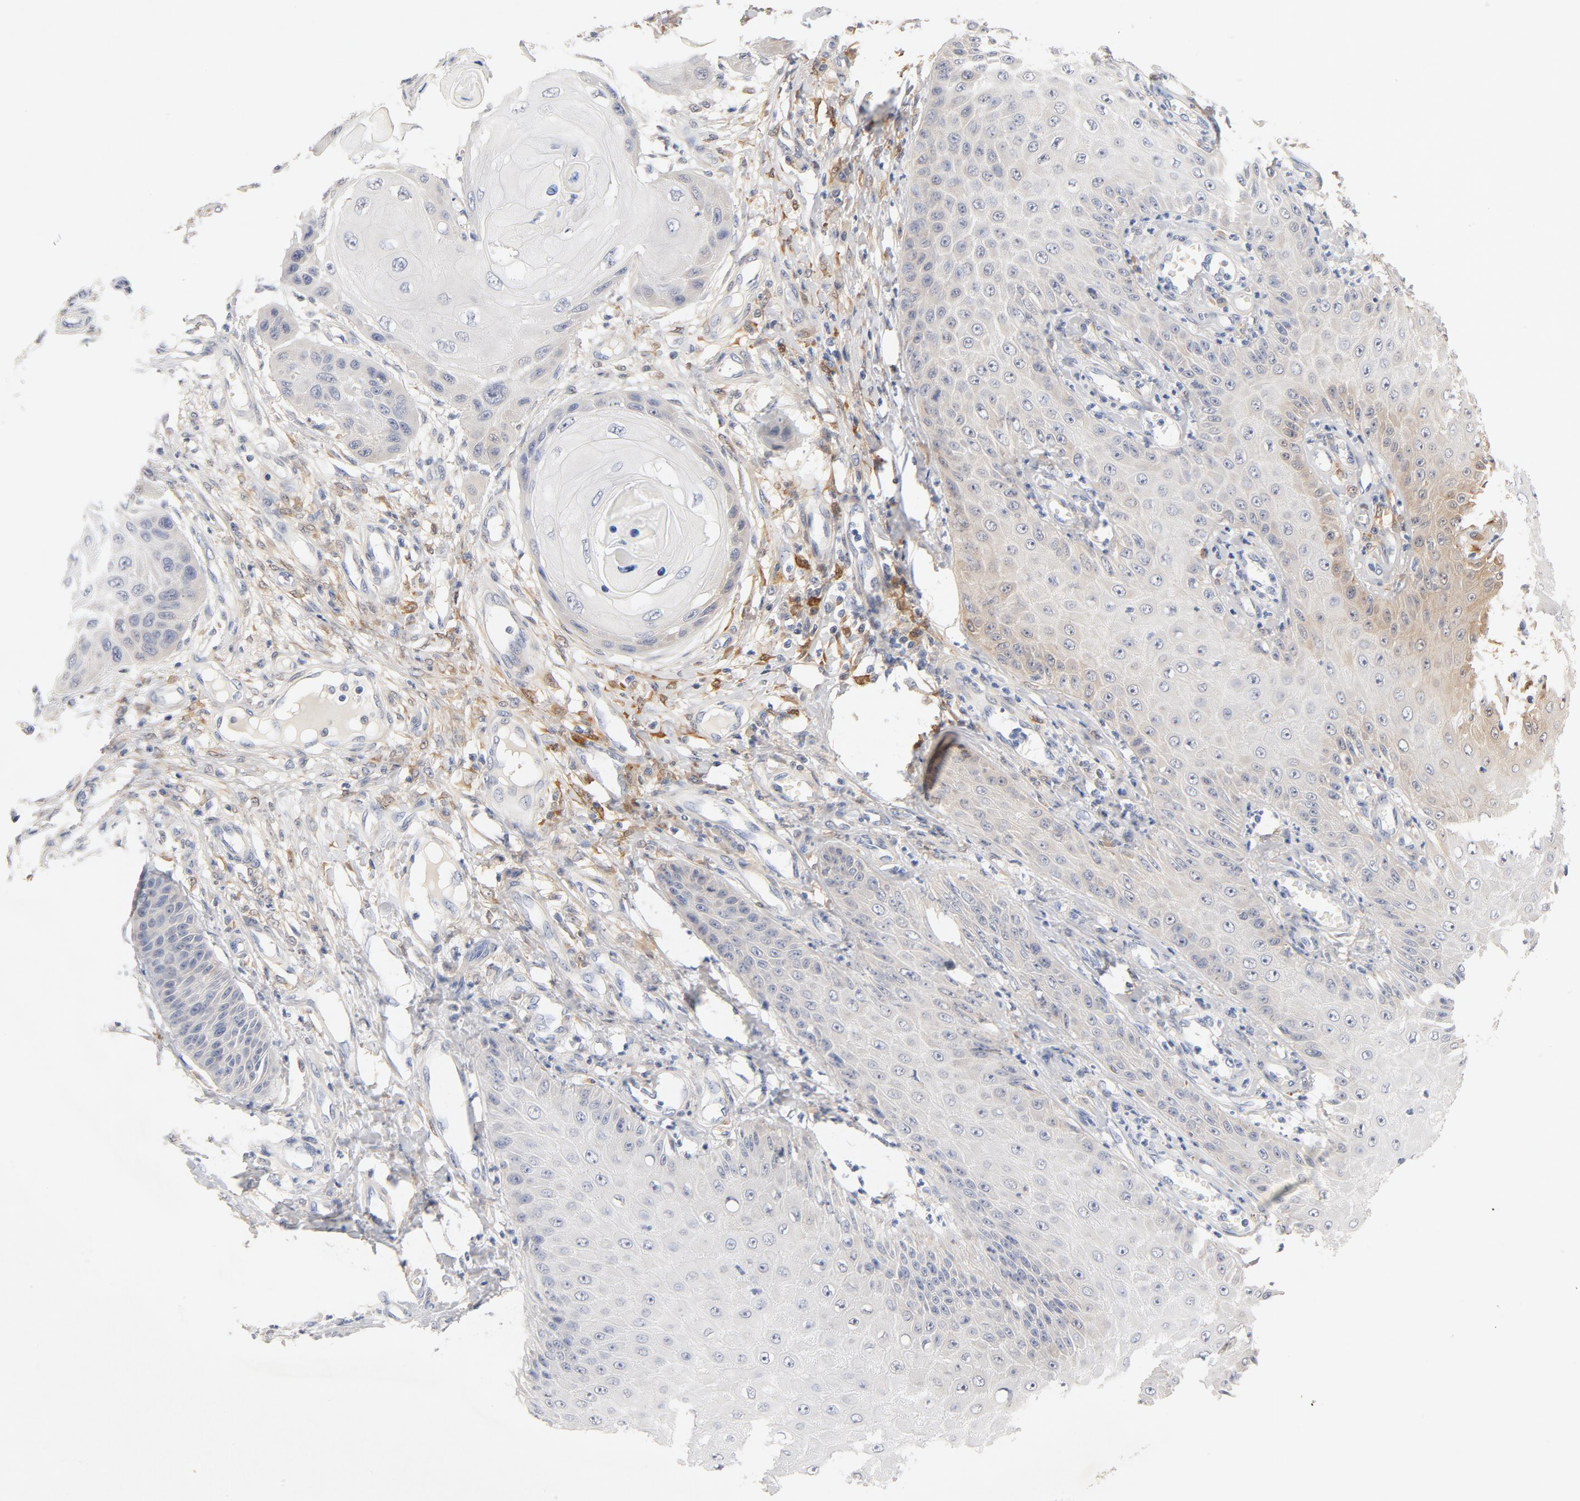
{"staining": {"intensity": "weak", "quantity": "<25%", "location": "cytoplasmic/membranous"}, "tissue": "skin cancer", "cell_type": "Tumor cells", "image_type": "cancer", "snomed": [{"axis": "morphology", "description": "Squamous cell carcinoma, NOS"}, {"axis": "topography", "description": "Skin"}], "caption": "High magnification brightfield microscopy of skin cancer (squamous cell carcinoma) stained with DAB (brown) and counterstained with hematoxylin (blue): tumor cells show no significant positivity. The staining is performed using DAB brown chromogen with nuclei counter-stained in using hematoxylin.", "gene": "STAT1", "patient": {"sex": "female", "age": 40}}